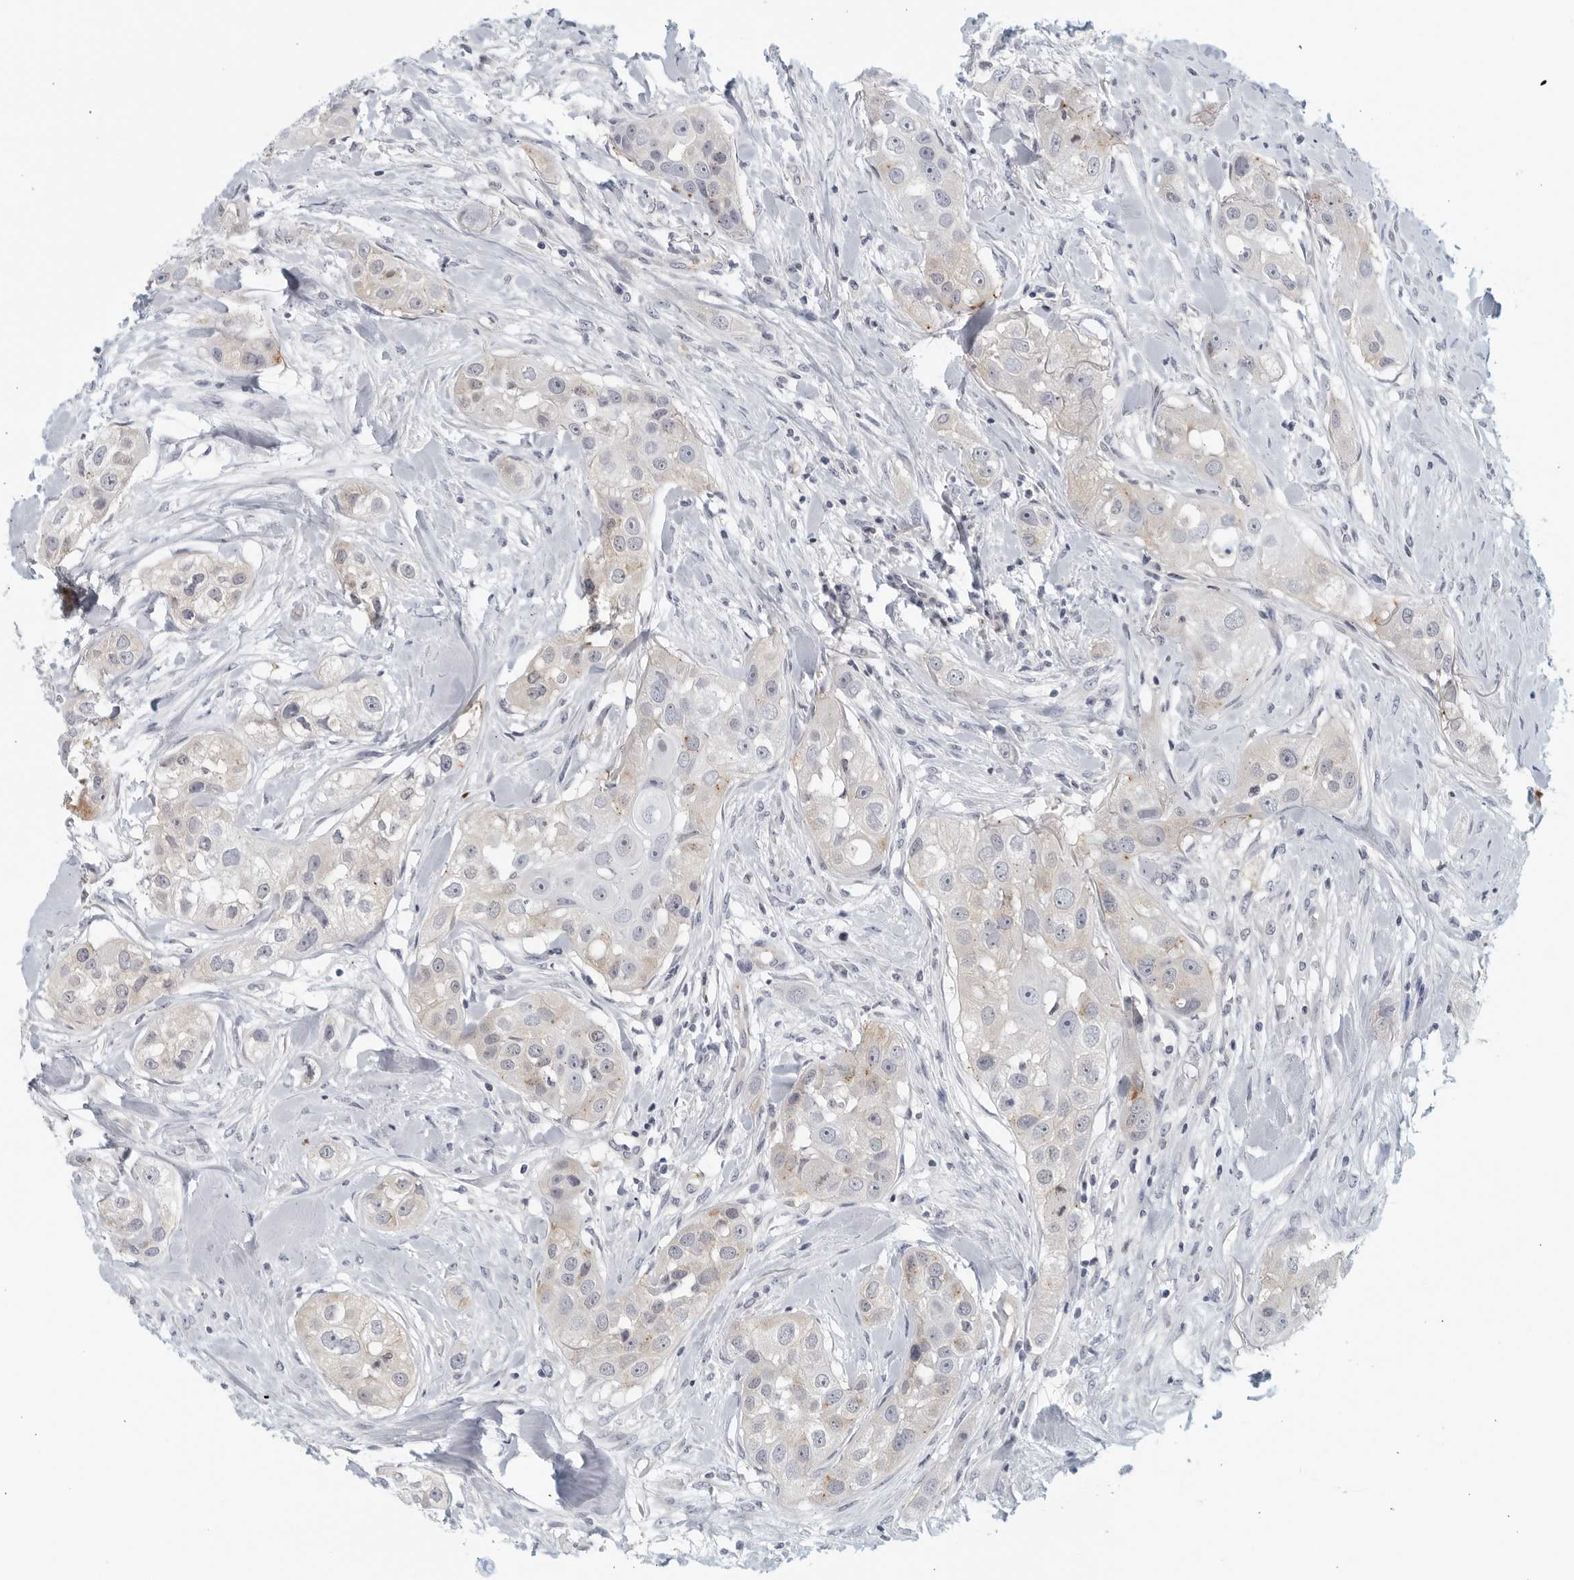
{"staining": {"intensity": "weak", "quantity": "<25%", "location": "cytoplasmic/membranous"}, "tissue": "head and neck cancer", "cell_type": "Tumor cells", "image_type": "cancer", "snomed": [{"axis": "morphology", "description": "Normal tissue, NOS"}, {"axis": "morphology", "description": "Squamous cell carcinoma, NOS"}, {"axis": "topography", "description": "Skeletal muscle"}, {"axis": "topography", "description": "Head-Neck"}], "caption": "This image is of head and neck cancer (squamous cell carcinoma) stained with immunohistochemistry (IHC) to label a protein in brown with the nuclei are counter-stained blue. There is no expression in tumor cells. (DAB immunohistochemistry with hematoxylin counter stain).", "gene": "MATN1", "patient": {"sex": "male", "age": 51}}